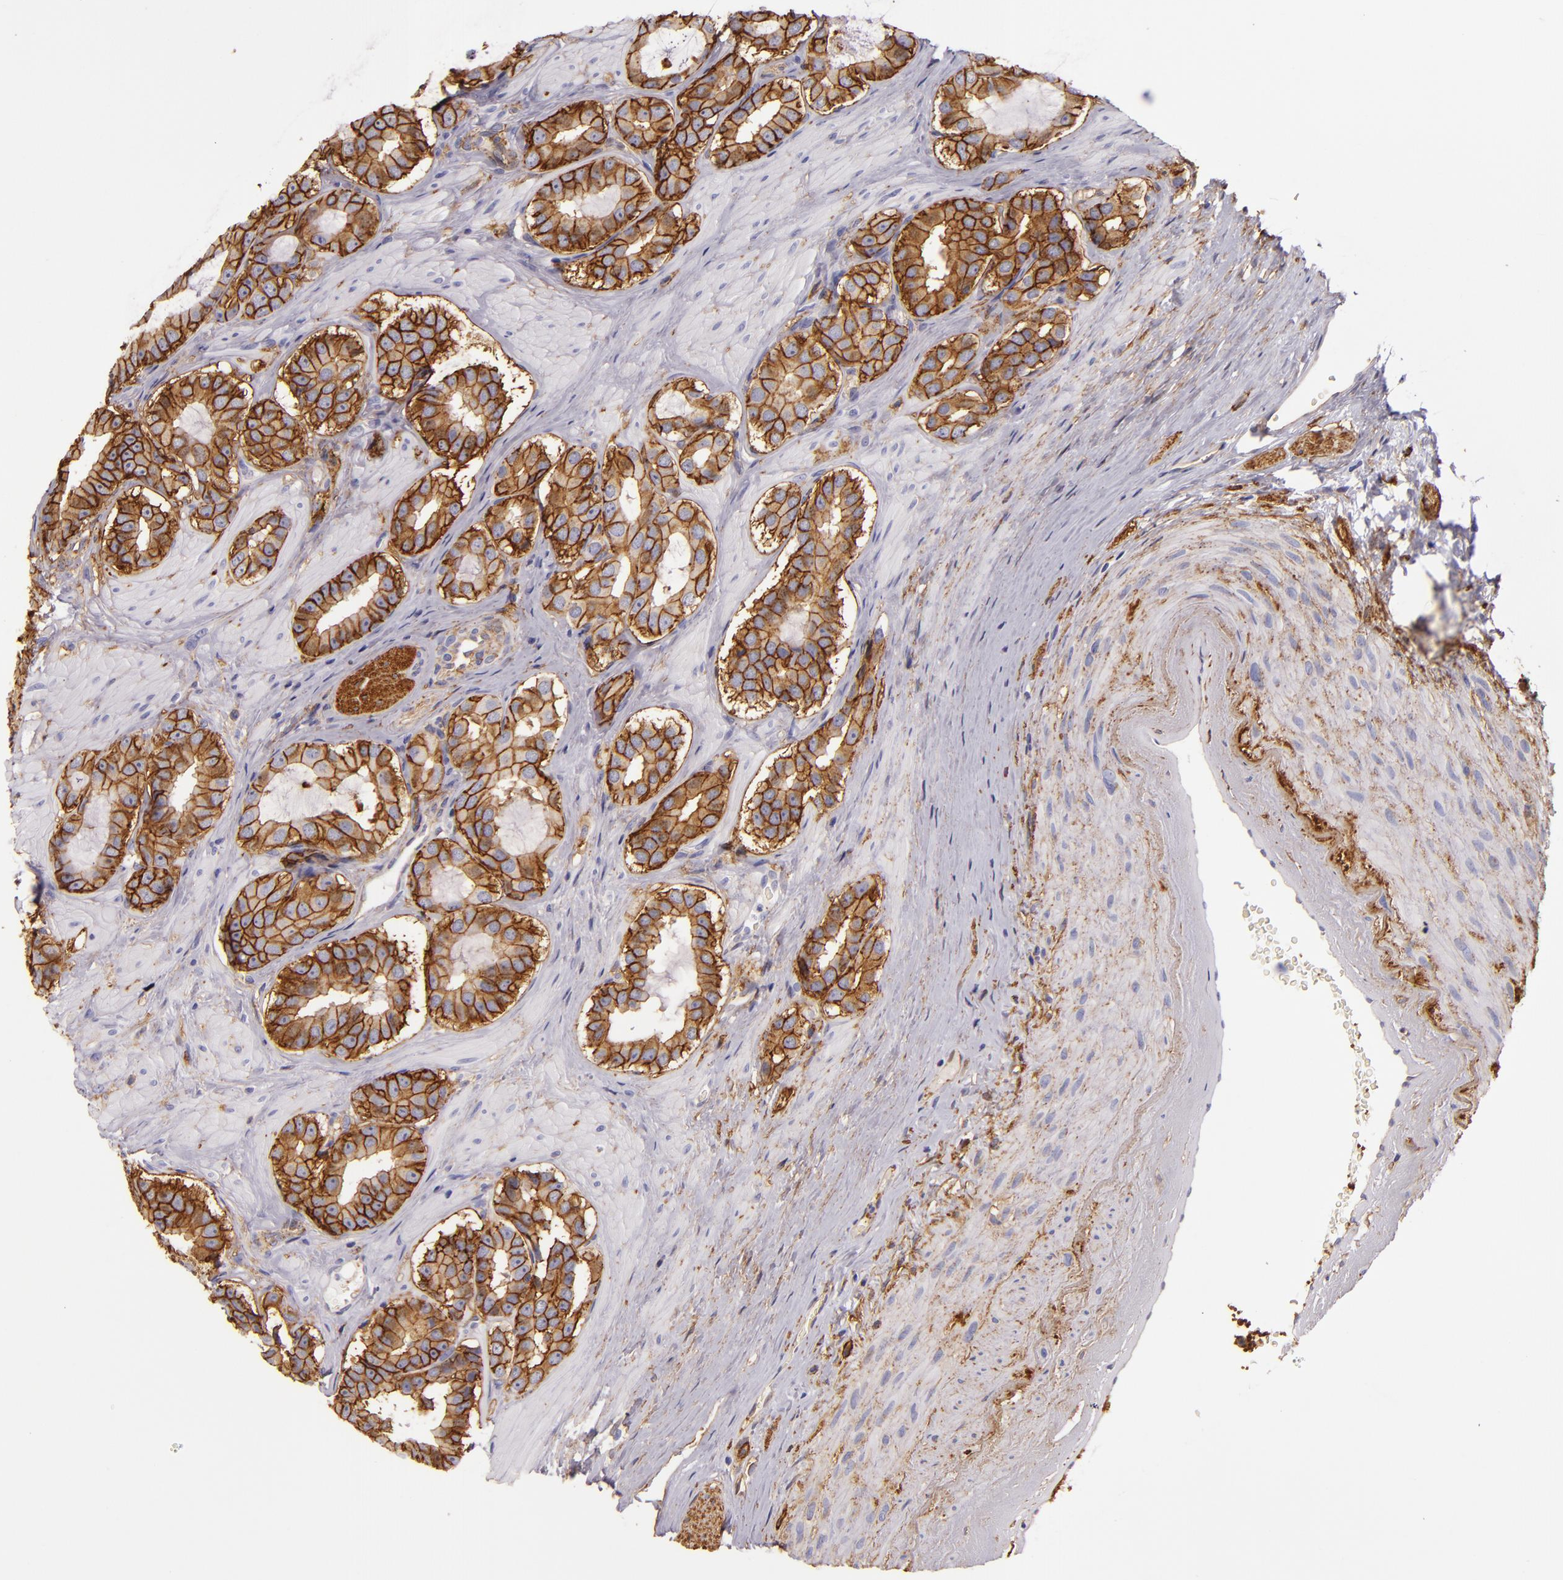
{"staining": {"intensity": "strong", "quantity": ">75%", "location": "cytoplasmic/membranous"}, "tissue": "prostate cancer", "cell_type": "Tumor cells", "image_type": "cancer", "snomed": [{"axis": "morphology", "description": "Adenocarcinoma, Low grade"}, {"axis": "topography", "description": "Prostate"}], "caption": "A high-resolution image shows immunohistochemistry (IHC) staining of prostate adenocarcinoma (low-grade), which demonstrates strong cytoplasmic/membranous expression in approximately >75% of tumor cells.", "gene": "CD9", "patient": {"sex": "male", "age": 59}}